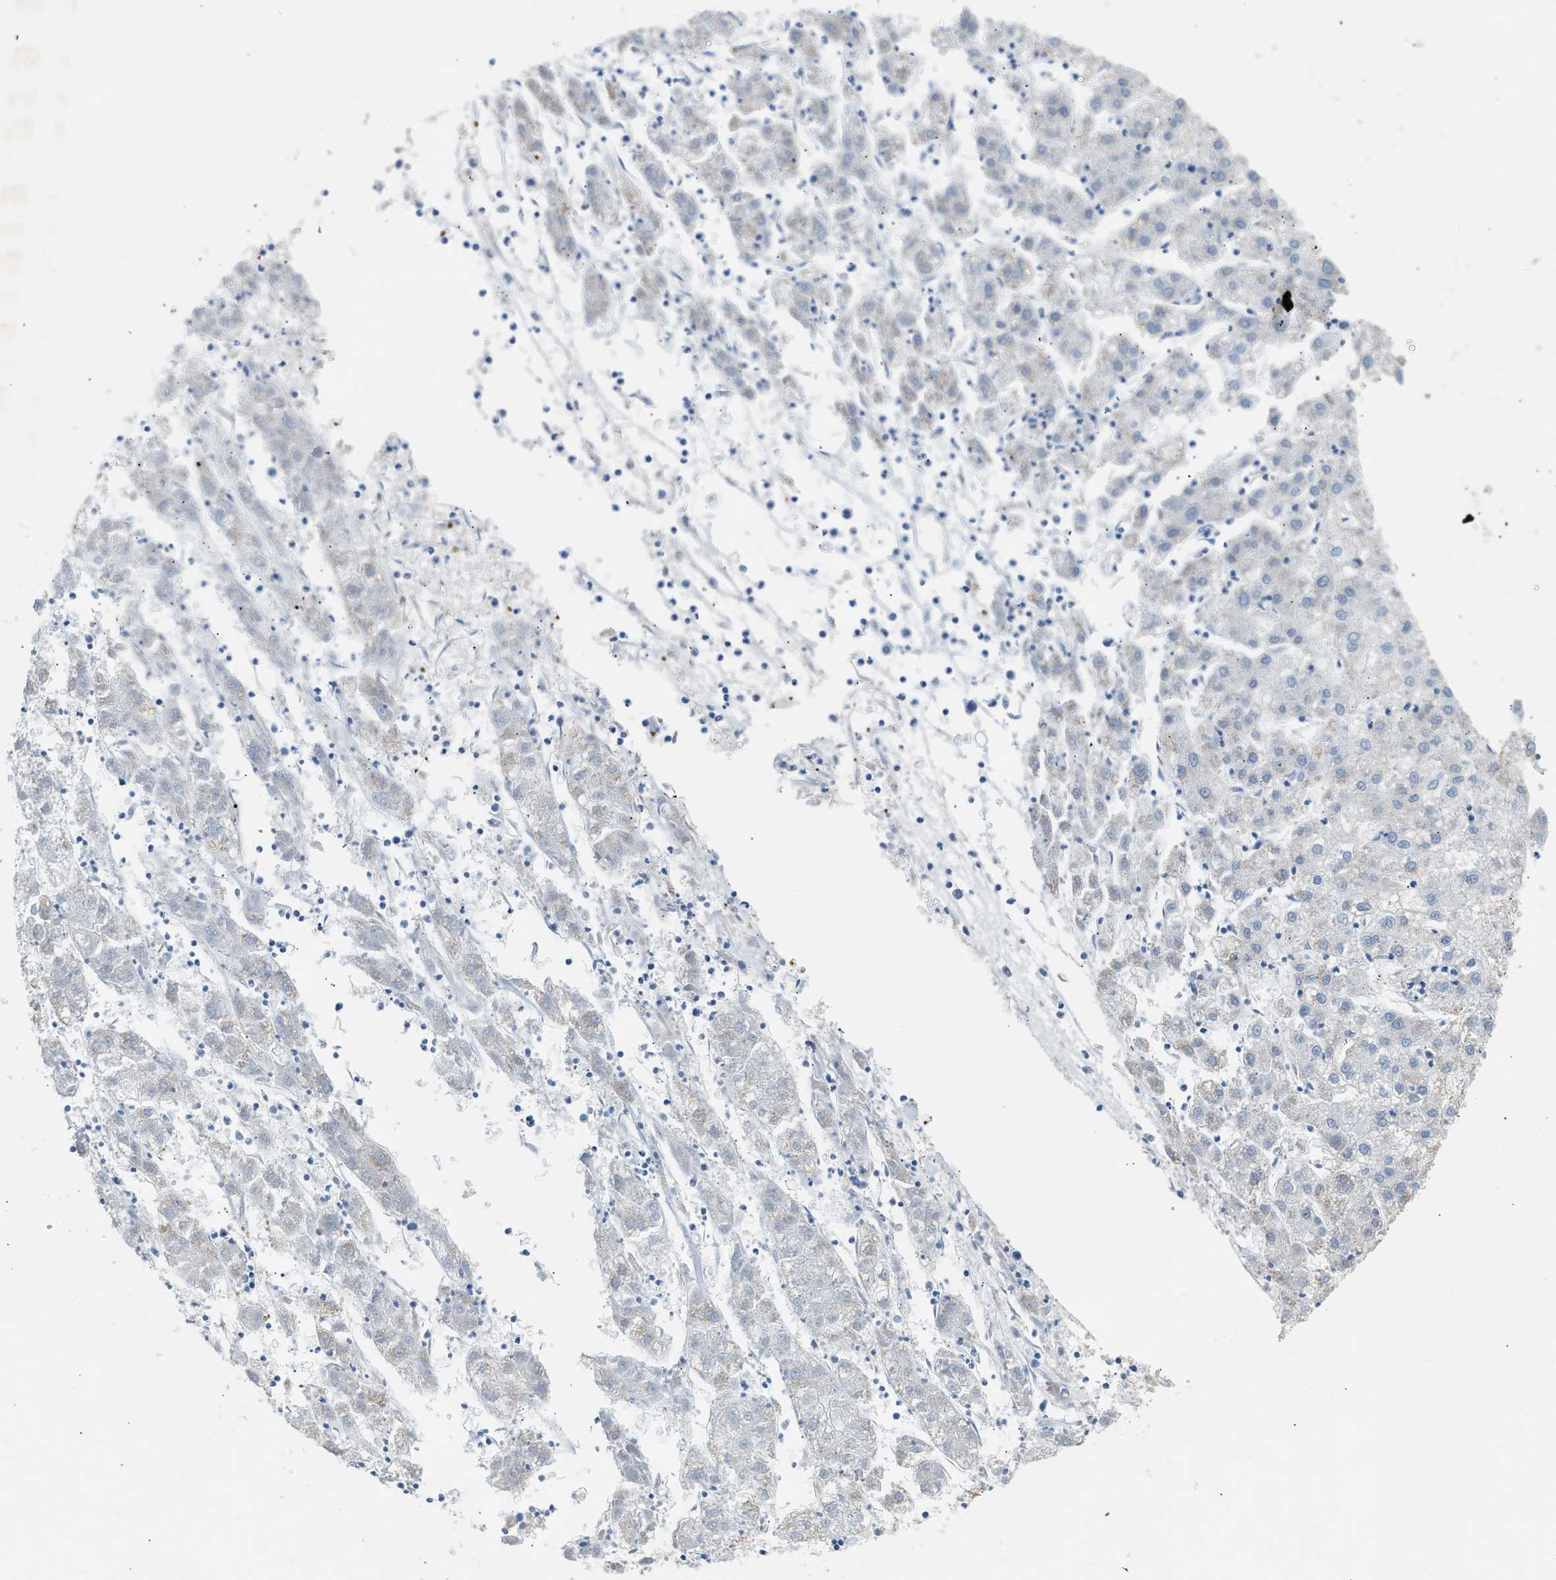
{"staining": {"intensity": "negative", "quantity": "none", "location": "none"}, "tissue": "liver cancer", "cell_type": "Tumor cells", "image_type": "cancer", "snomed": [{"axis": "morphology", "description": "Carcinoma, Hepatocellular, NOS"}, {"axis": "topography", "description": "Liver"}], "caption": "Immunohistochemical staining of human liver cancer (hepatocellular carcinoma) reveals no significant expression in tumor cells.", "gene": "NDUFS8", "patient": {"sex": "male", "age": 72}}